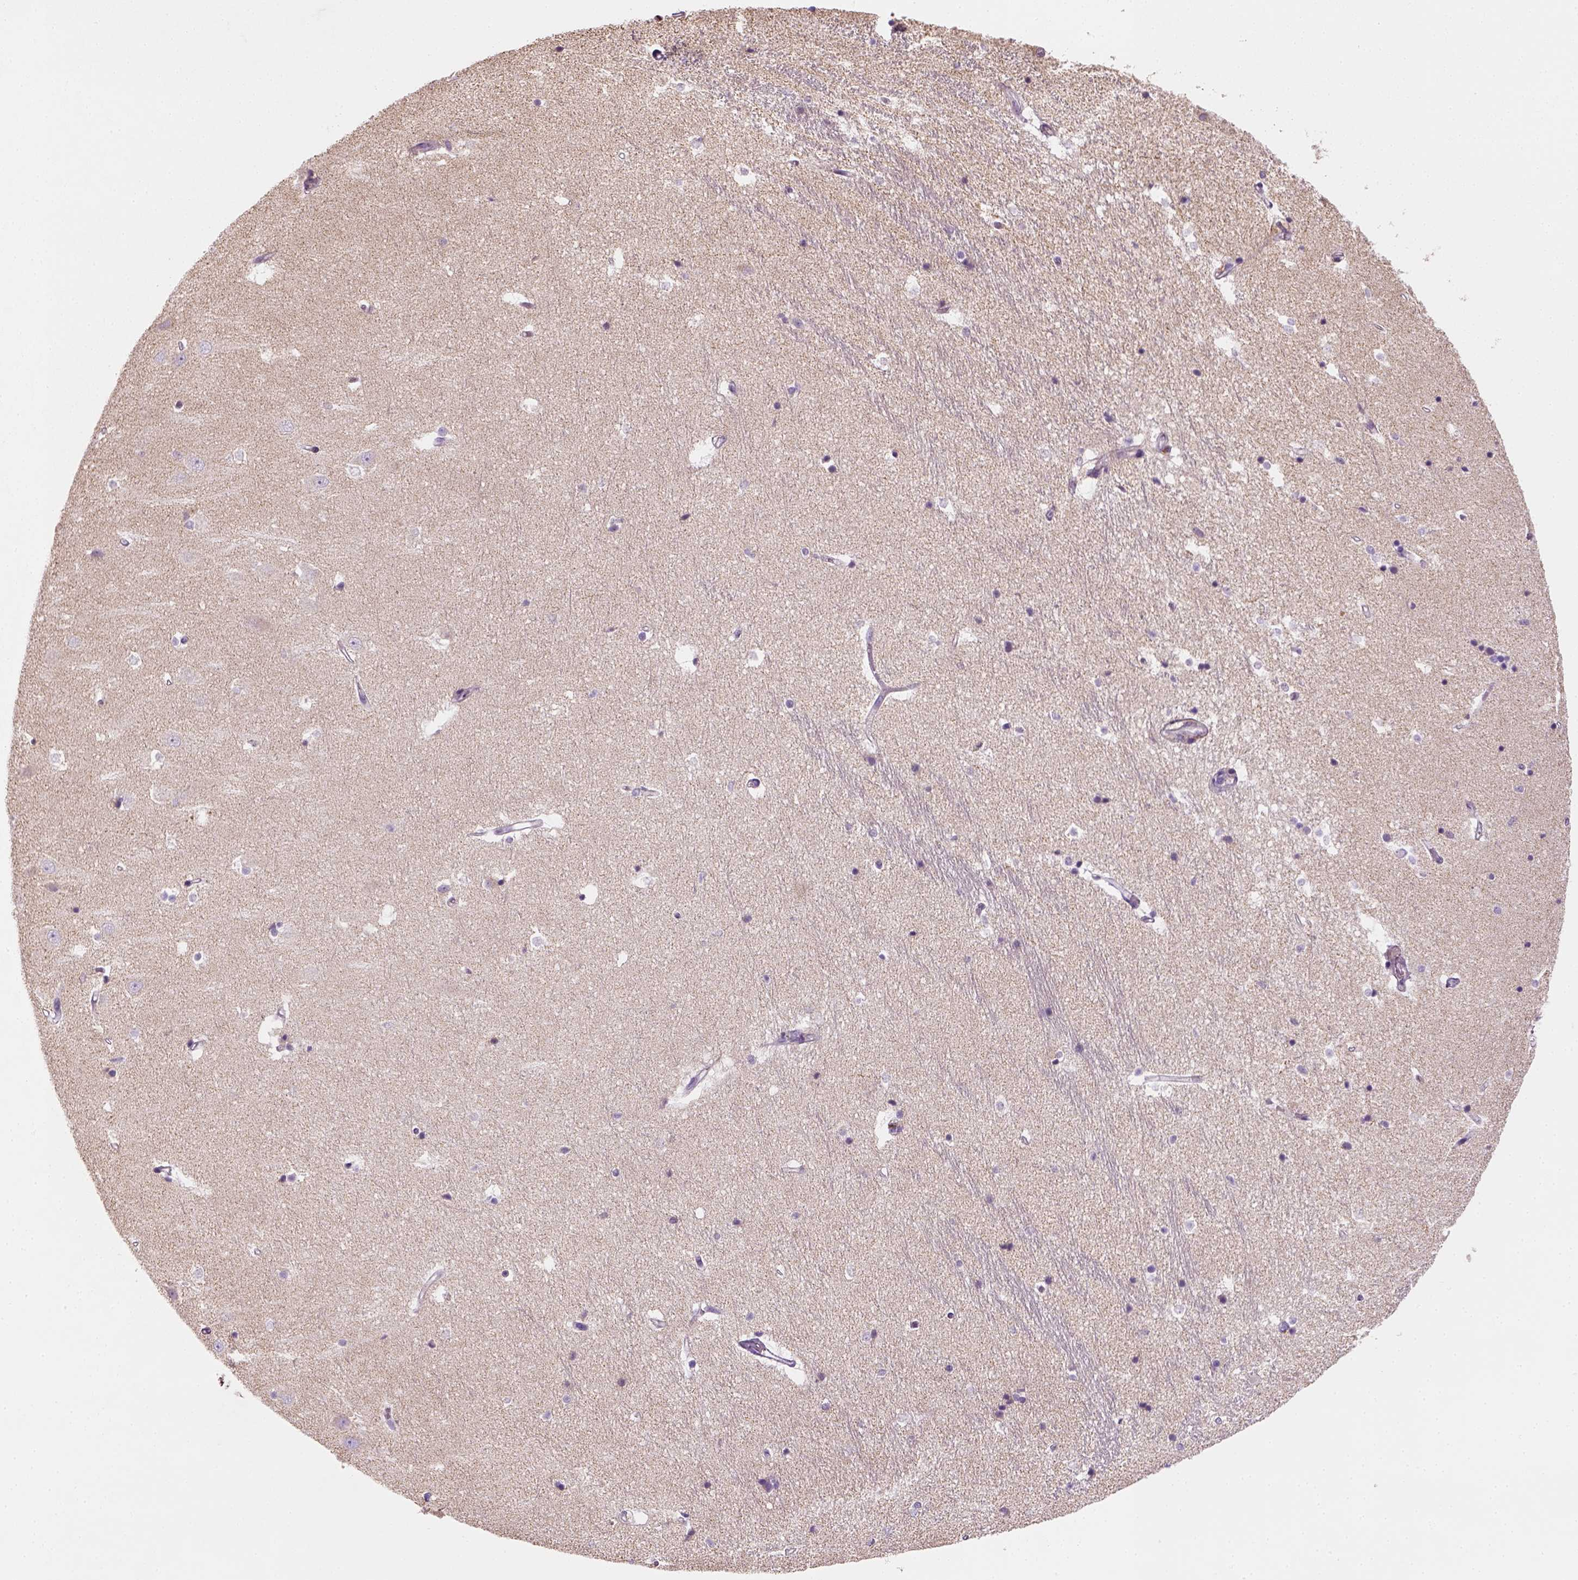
{"staining": {"intensity": "negative", "quantity": "none", "location": "none"}, "tissue": "hippocampus", "cell_type": "Glial cells", "image_type": "normal", "snomed": [{"axis": "morphology", "description": "Normal tissue, NOS"}, {"axis": "topography", "description": "Hippocampus"}], "caption": "Hippocampus stained for a protein using immunohistochemistry (IHC) reveals no staining glial cells.", "gene": "AWAT2", "patient": {"sex": "male", "age": 44}}